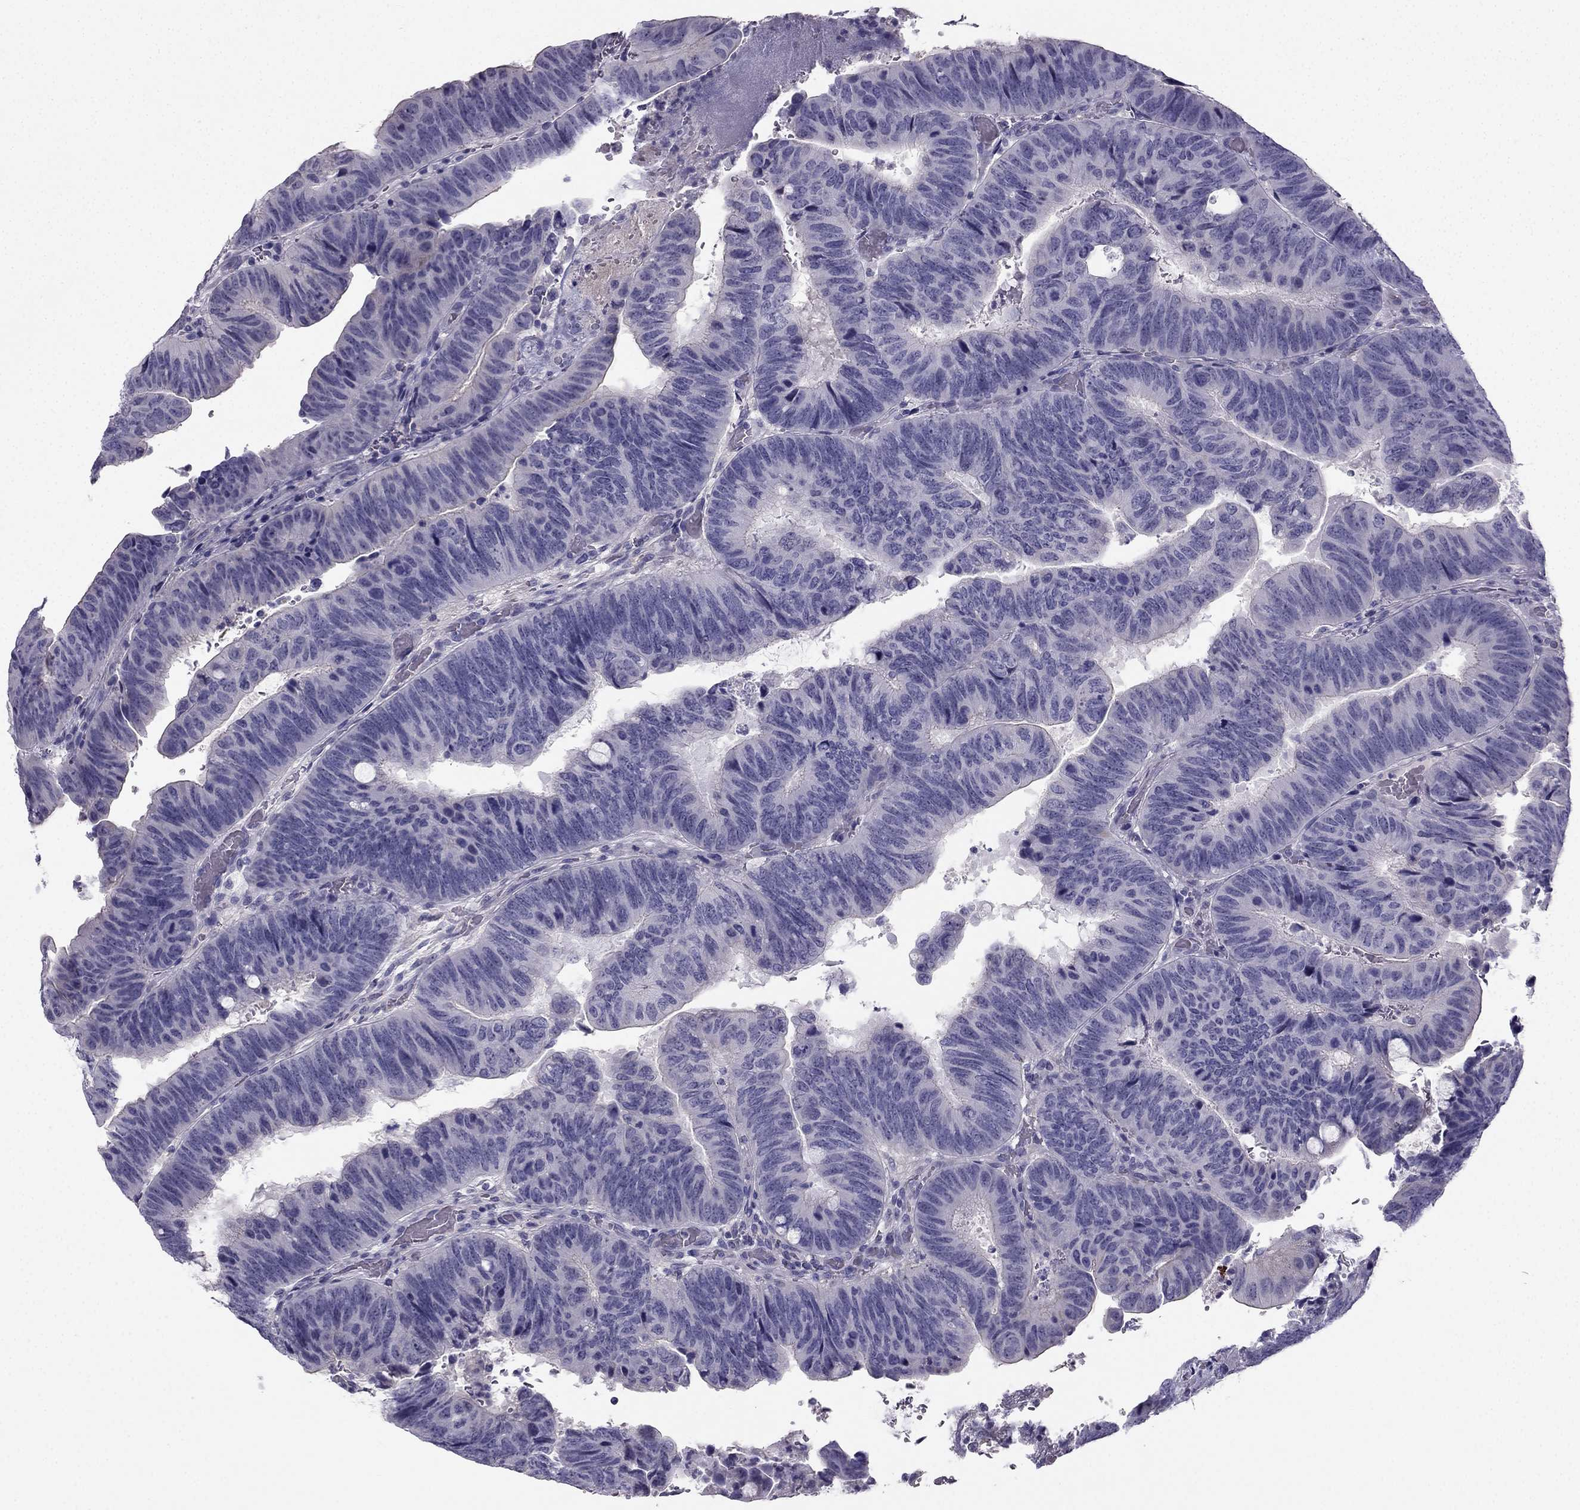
{"staining": {"intensity": "negative", "quantity": "none", "location": "none"}, "tissue": "colorectal cancer", "cell_type": "Tumor cells", "image_type": "cancer", "snomed": [{"axis": "morphology", "description": "Normal tissue, NOS"}, {"axis": "morphology", "description": "Adenocarcinoma, NOS"}, {"axis": "topography", "description": "Rectum"}], "caption": "Immunohistochemistry (IHC) photomicrograph of colorectal cancer stained for a protein (brown), which reveals no positivity in tumor cells.", "gene": "LMTK3", "patient": {"sex": "male", "age": 92}}